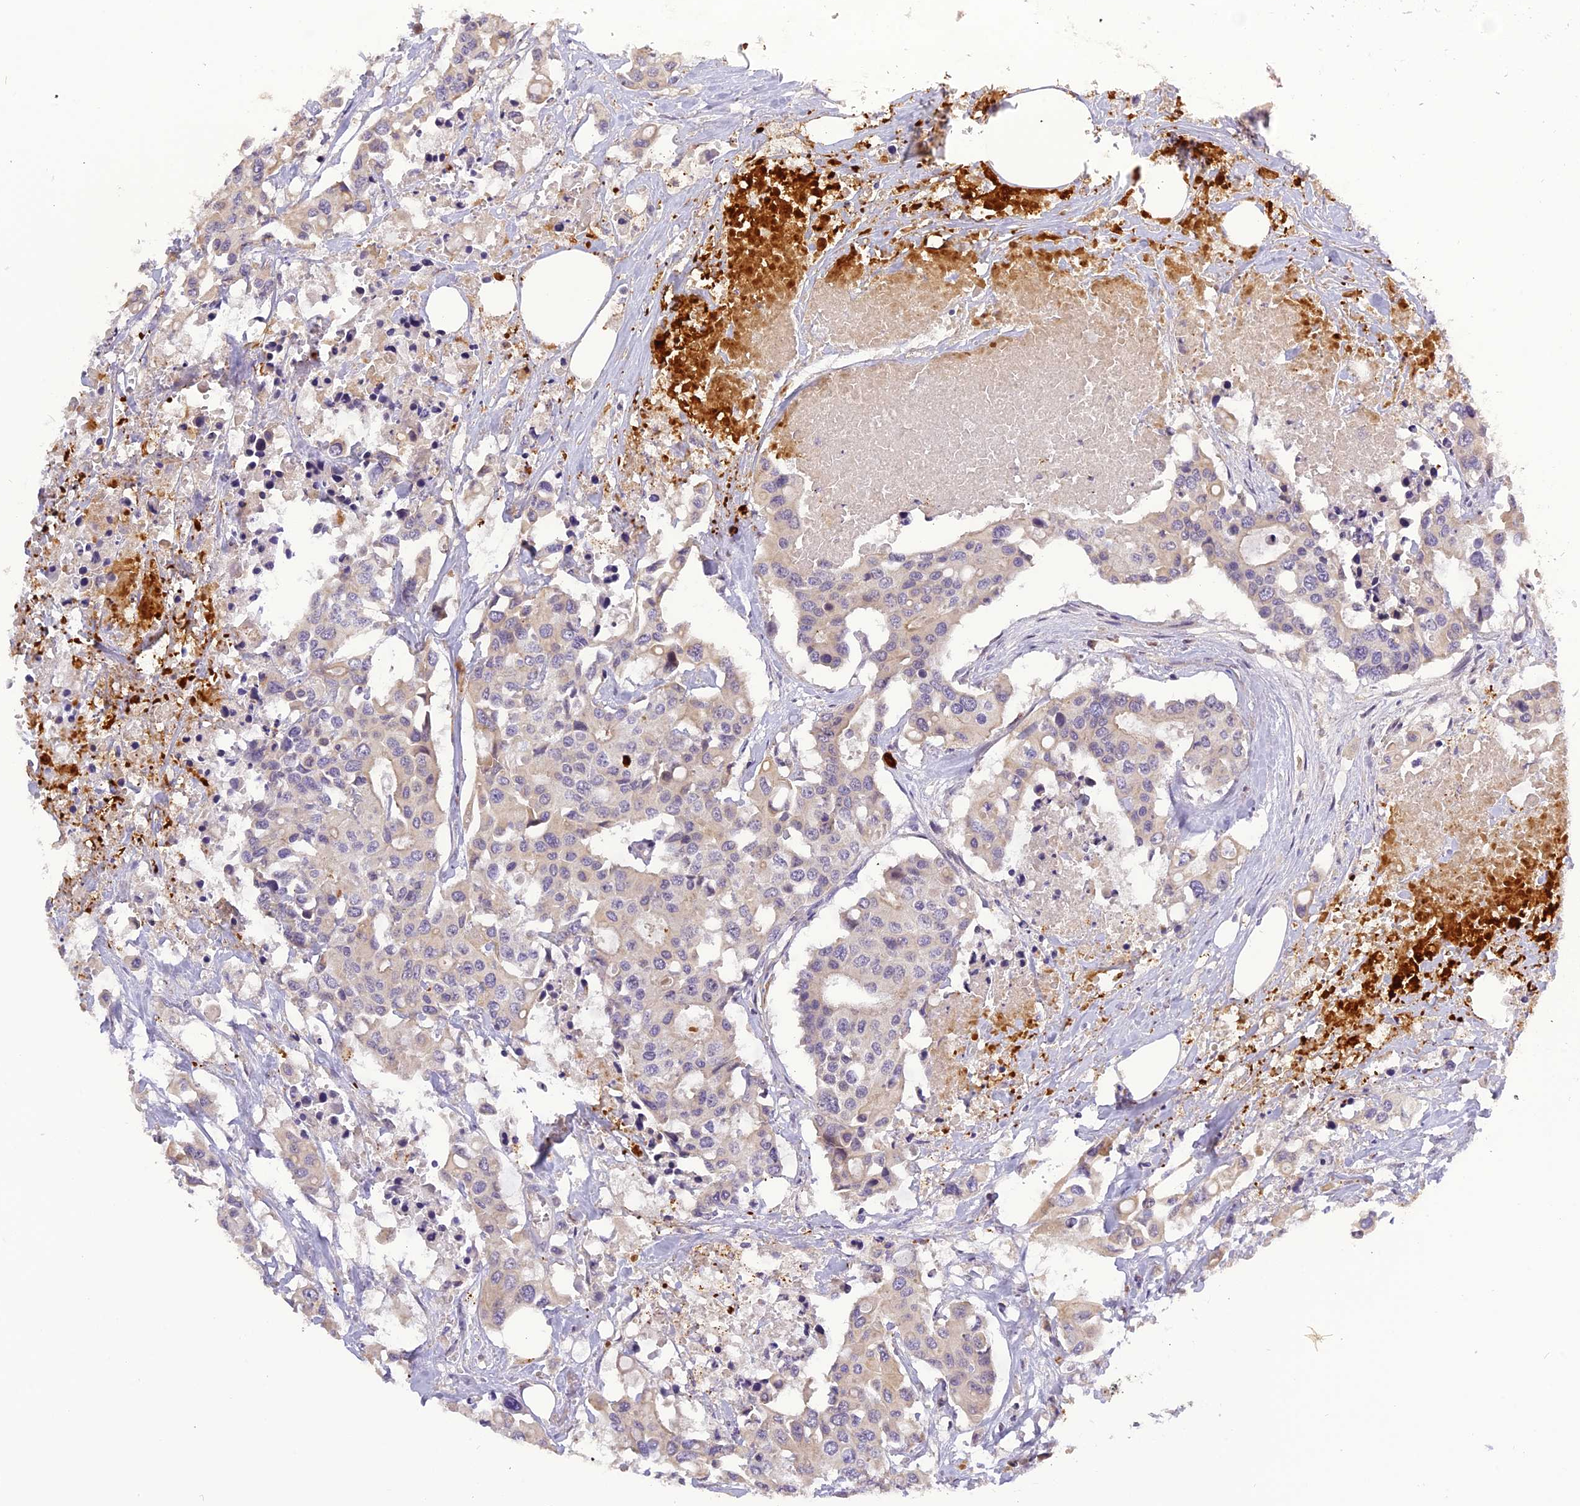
{"staining": {"intensity": "weak", "quantity": "<25%", "location": "cytoplasmic/membranous"}, "tissue": "colorectal cancer", "cell_type": "Tumor cells", "image_type": "cancer", "snomed": [{"axis": "morphology", "description": "Adenocarcinoma, NOS"}, {"axis": "topography", "description": "Colon"}], "caption": "DAB immunohistochemical staining of human colorectal cancer displays no significant positivity in tumor cells.", "gene": "FNIP2", "patient": {"sex": "male", "age": 77}}